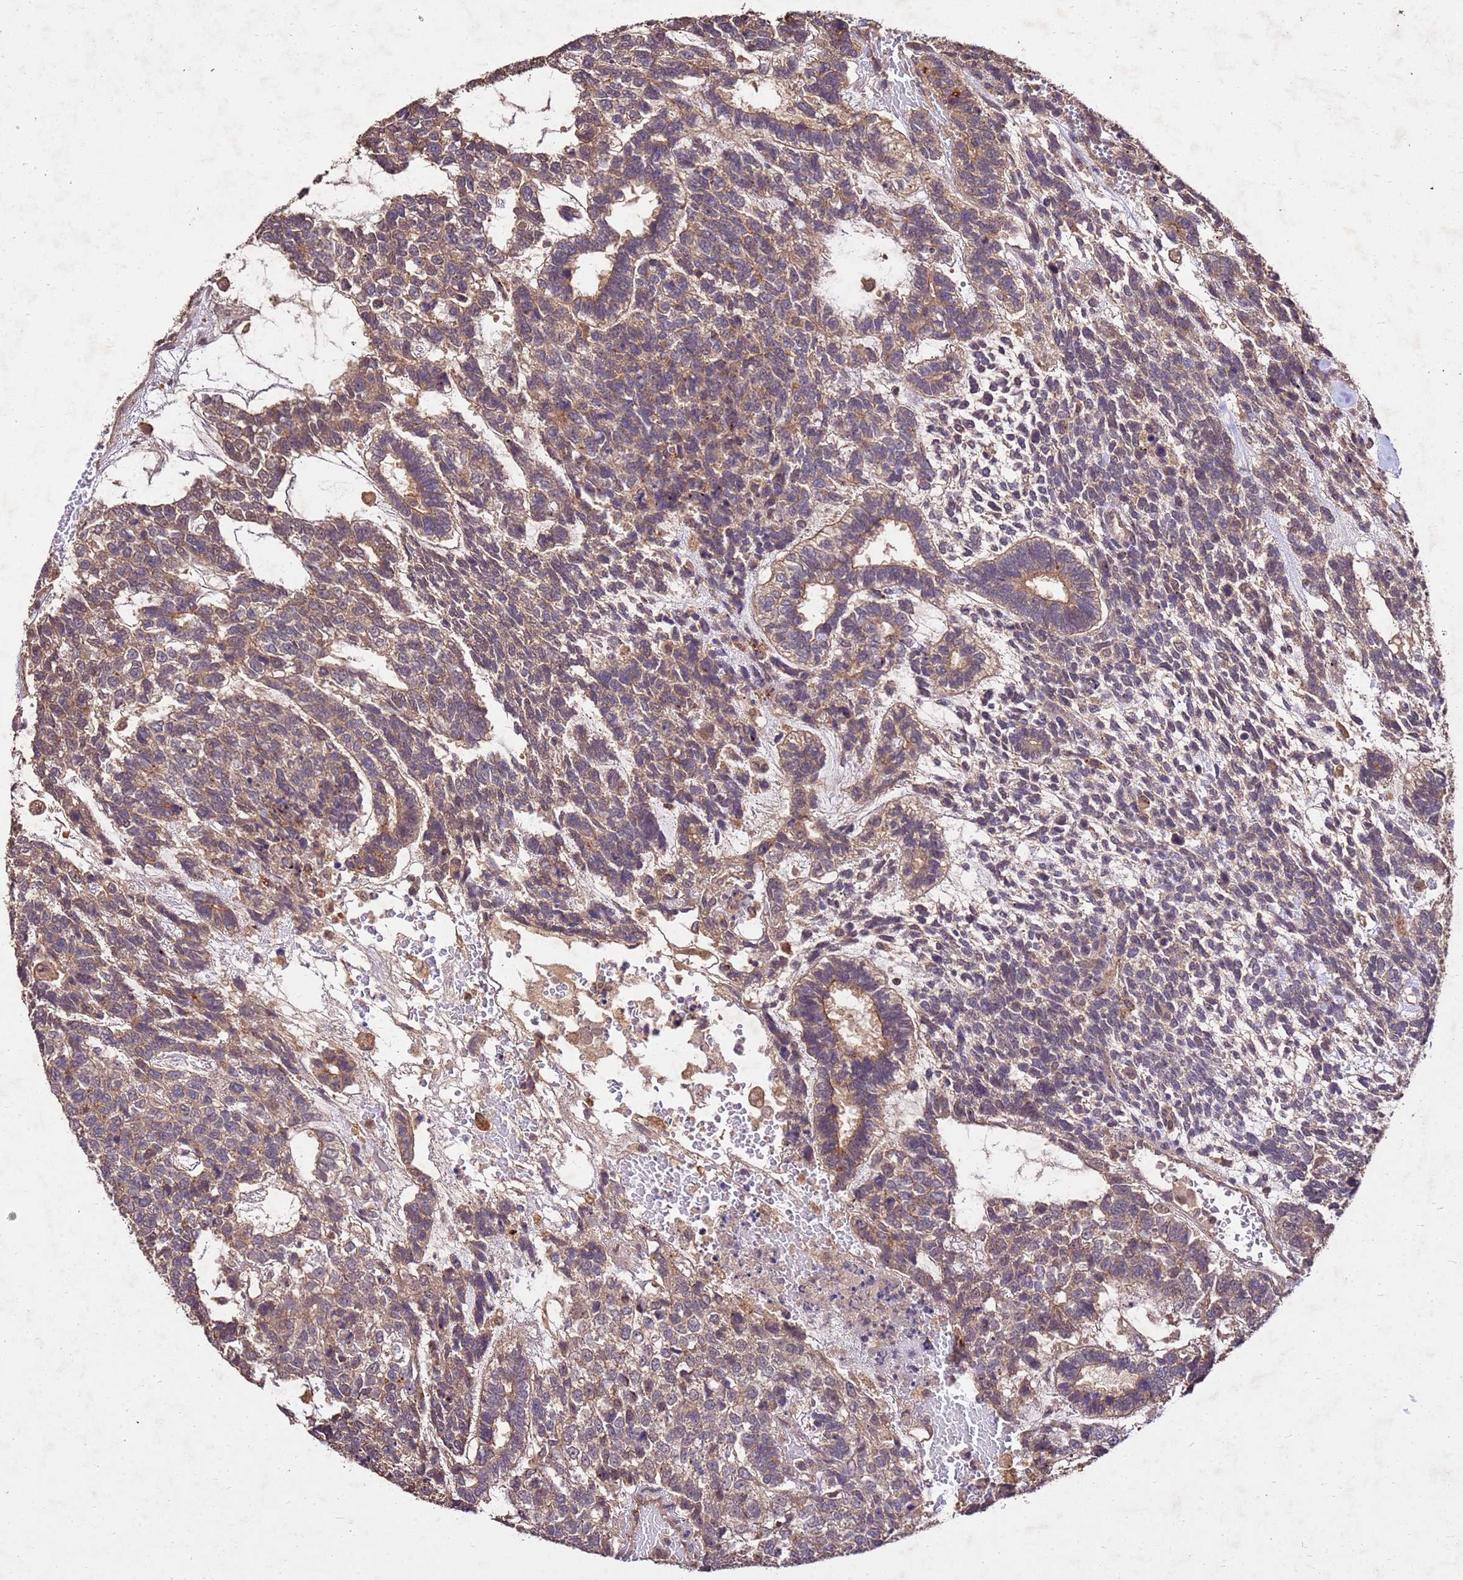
{"staining": {"intensity": "moderate", "quantity": ">75%", "location": "cytoplasmic/membranous"}, "tissue": "testis cancer", "cell_type": "Tumor cells", "image_type": "cancer", "snomed": [{"axis": "morphology", "description": "Carcinoma, Embryonal, NOS"}, {"axis": "topography", "description": "Testis"}], "caption": "Moderate cytoplasmic/membranous protein expression is present in approximately >75% of tumor cells in embryonal carcinoma (testis).", "gene": "TOR4A", "patient": {"sex": "male", "age": 23}}